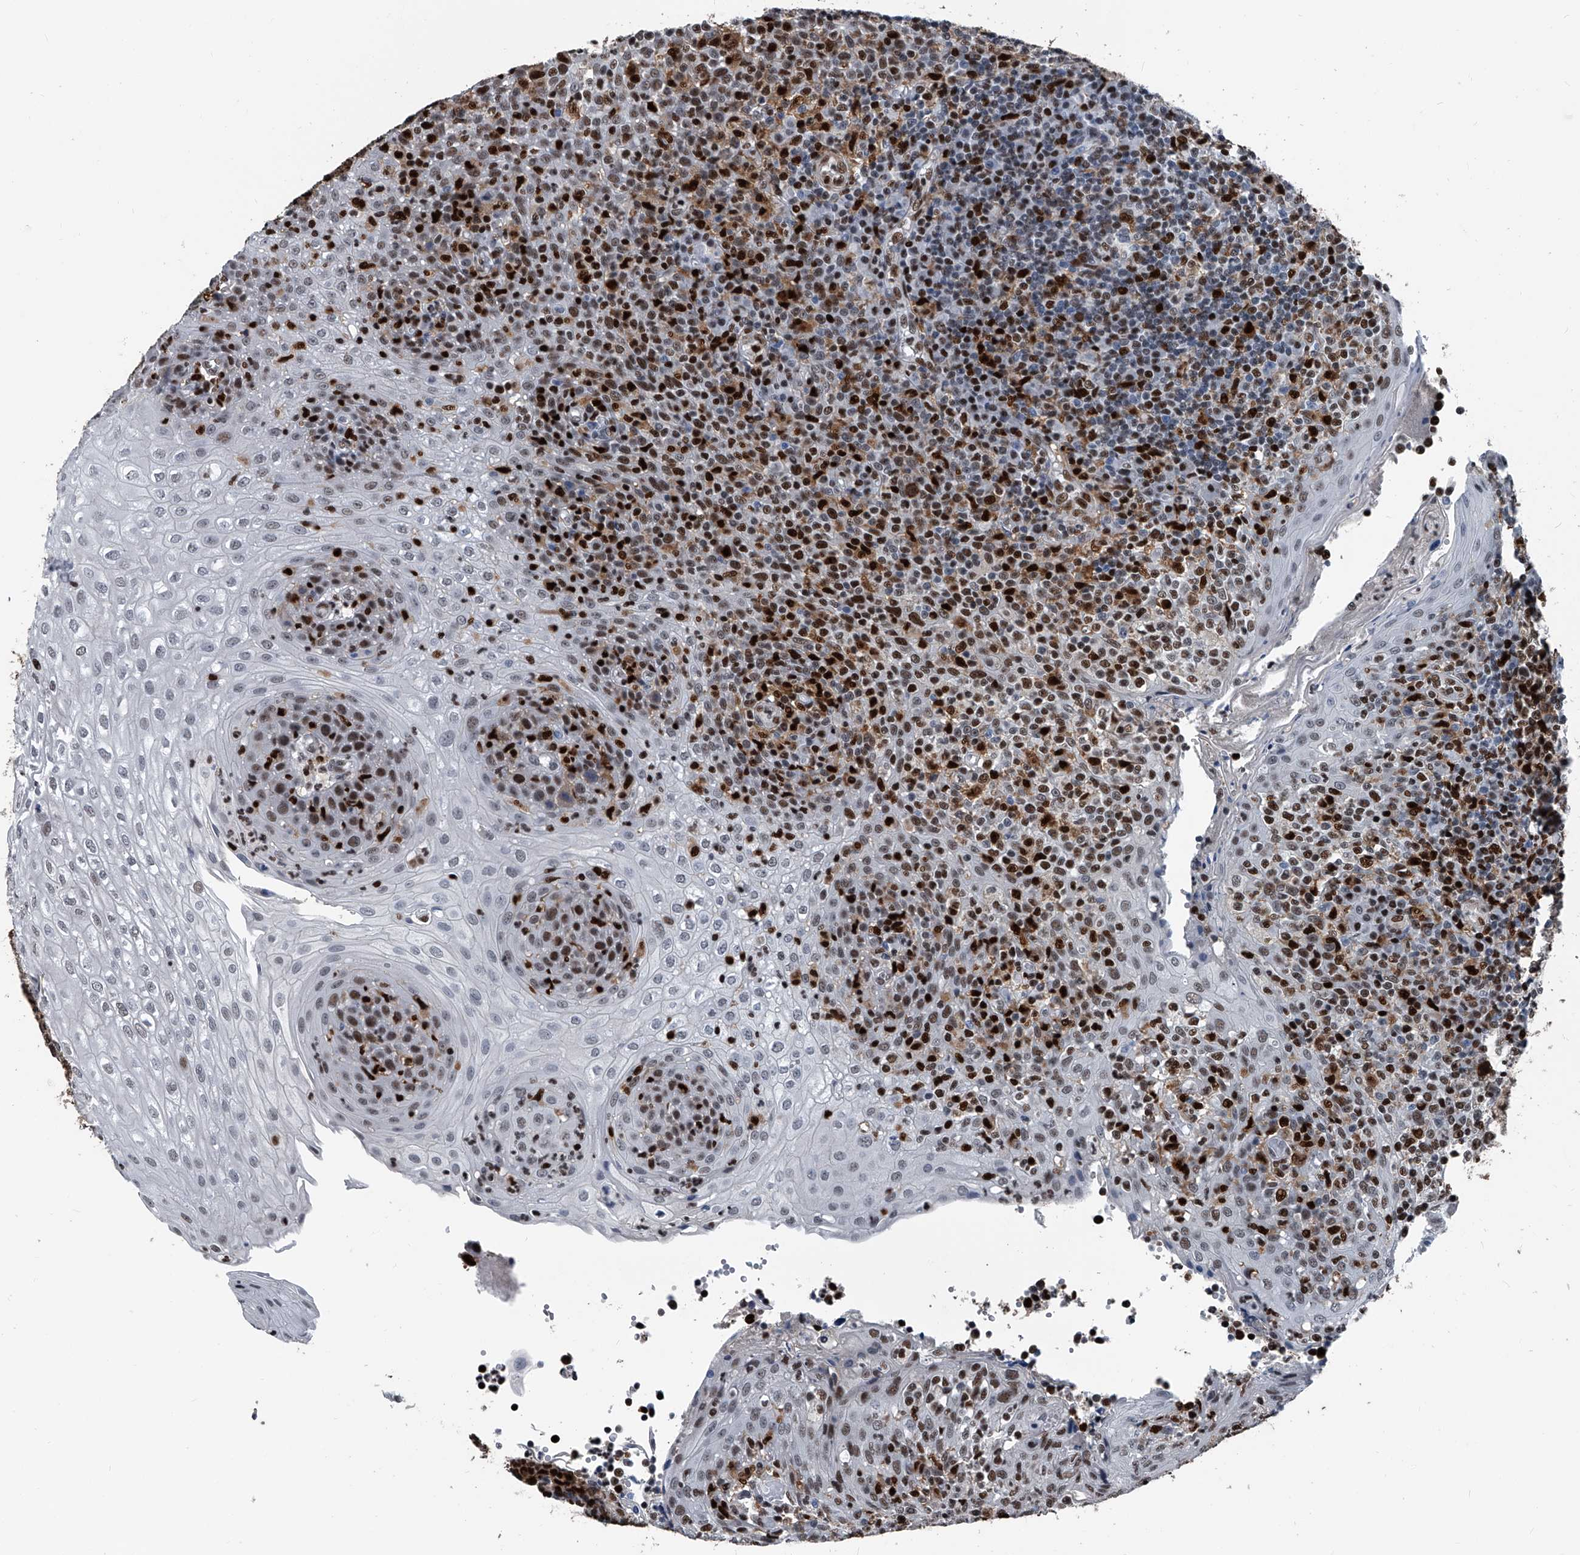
{"staining": {"intensity": "strong", "quantity": ">75%", "location": "nuclear"}, "tissue": "tonsil", "cell_type": "Germinal center cells", "image_type": "normal", "snomed": [{"axis": "morphology", "description": "Normal tissue, NOS"}, {"axis": "topography", "description": "Tonsil"}], "caption": "This is a photomicrograph of immunohistochemistry staining of normal tonsil, which shows strong expression in the nuclear of germinal center cells.", "gene": "FKBP5", "patient": {"sex": "female", "age": 19}}